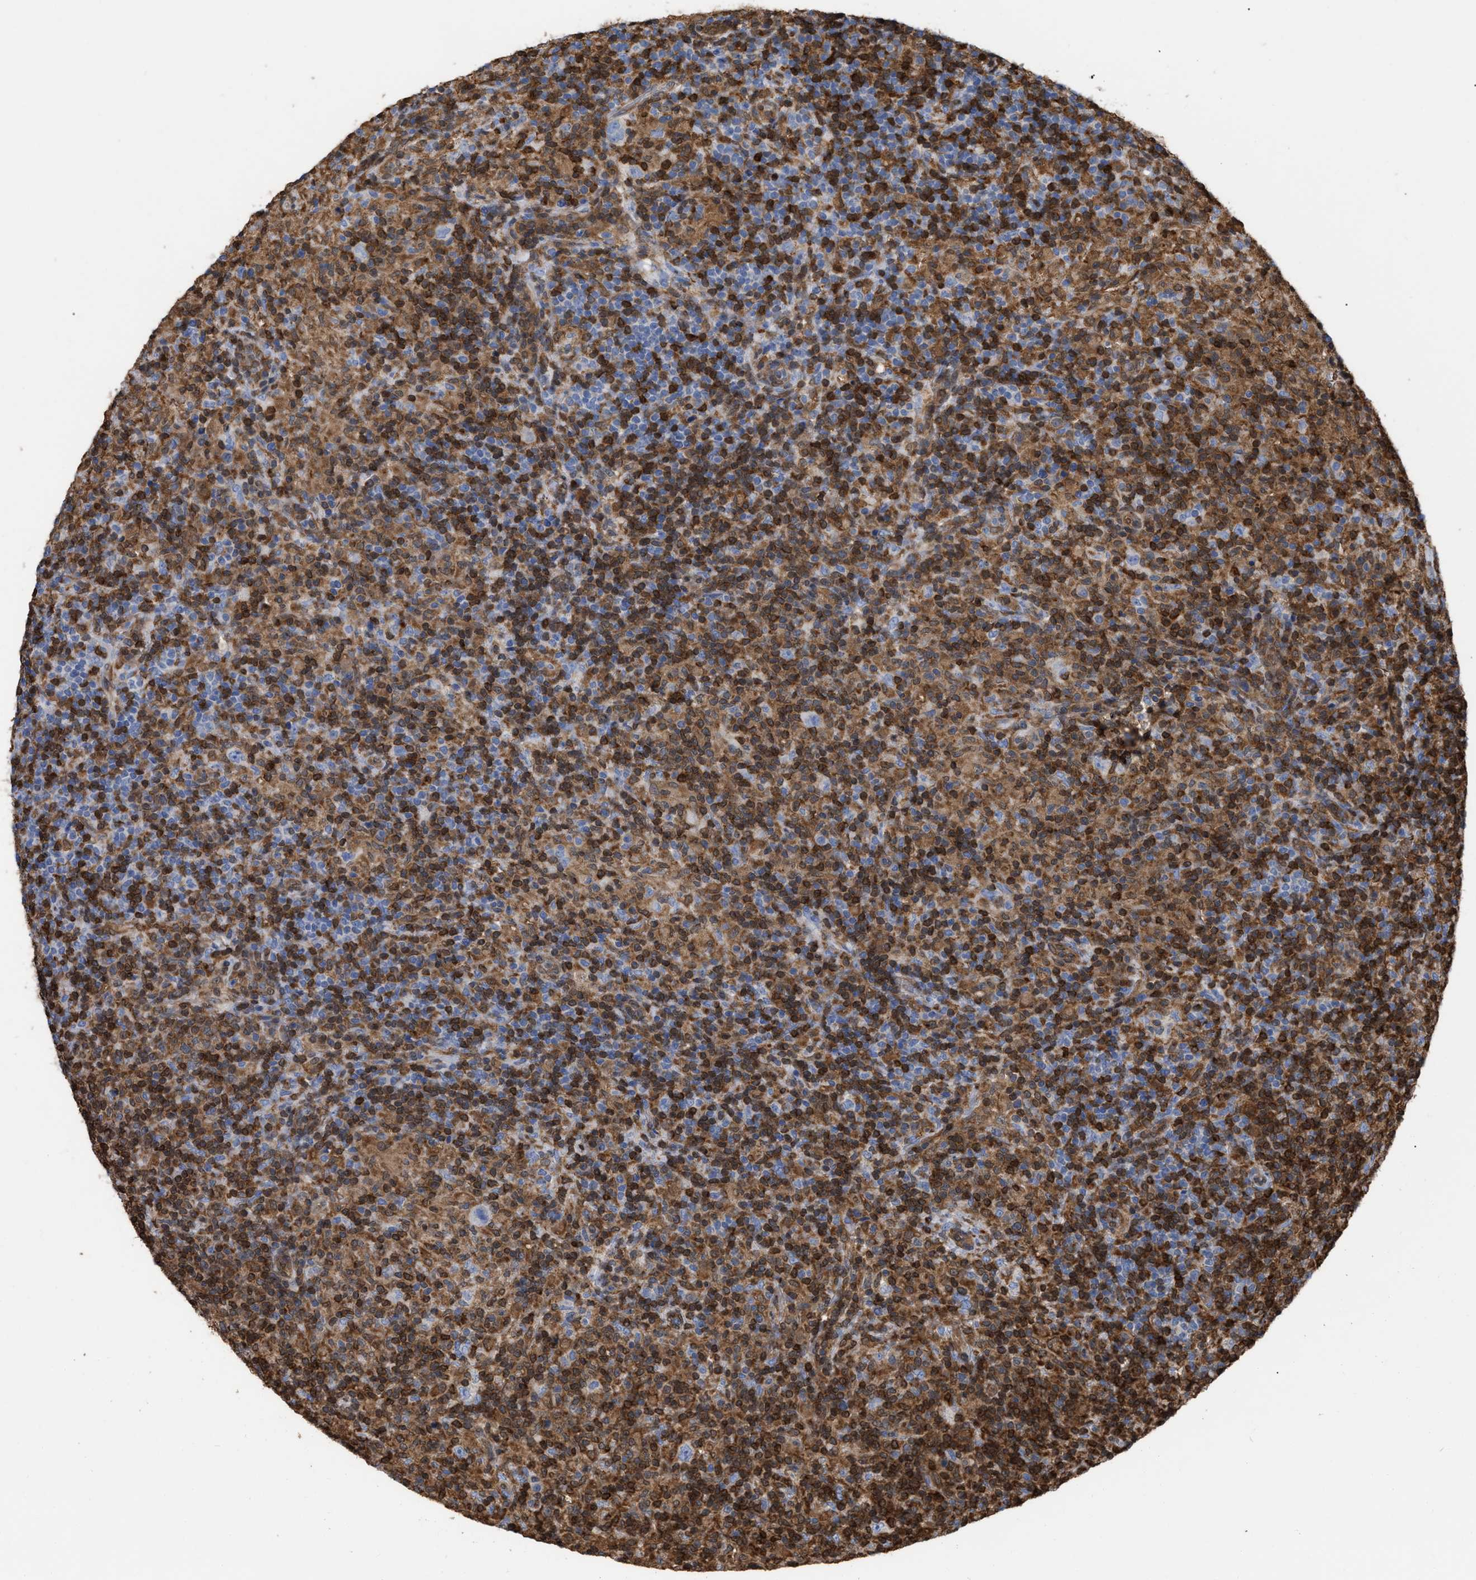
{"staining": {"intensity": "negative", "quantity": "none", "location": "none"}, "tissue": "lymphoma", "cell_type": "Tumor cells", "image_type": "cancer", "snomed": [{"axis": "morphology", "description": "Hodgkin's disease, NOS"}, {"axis": "topography", "description": "Lymph node"}], "caption": "There is no significant positivity in tumor cells of Hodgkin's disease. (IHC, brightfield microscopy, high magnification).", "gene": "GIMAP4", "patient": {"sex": "male", "age": 70}}